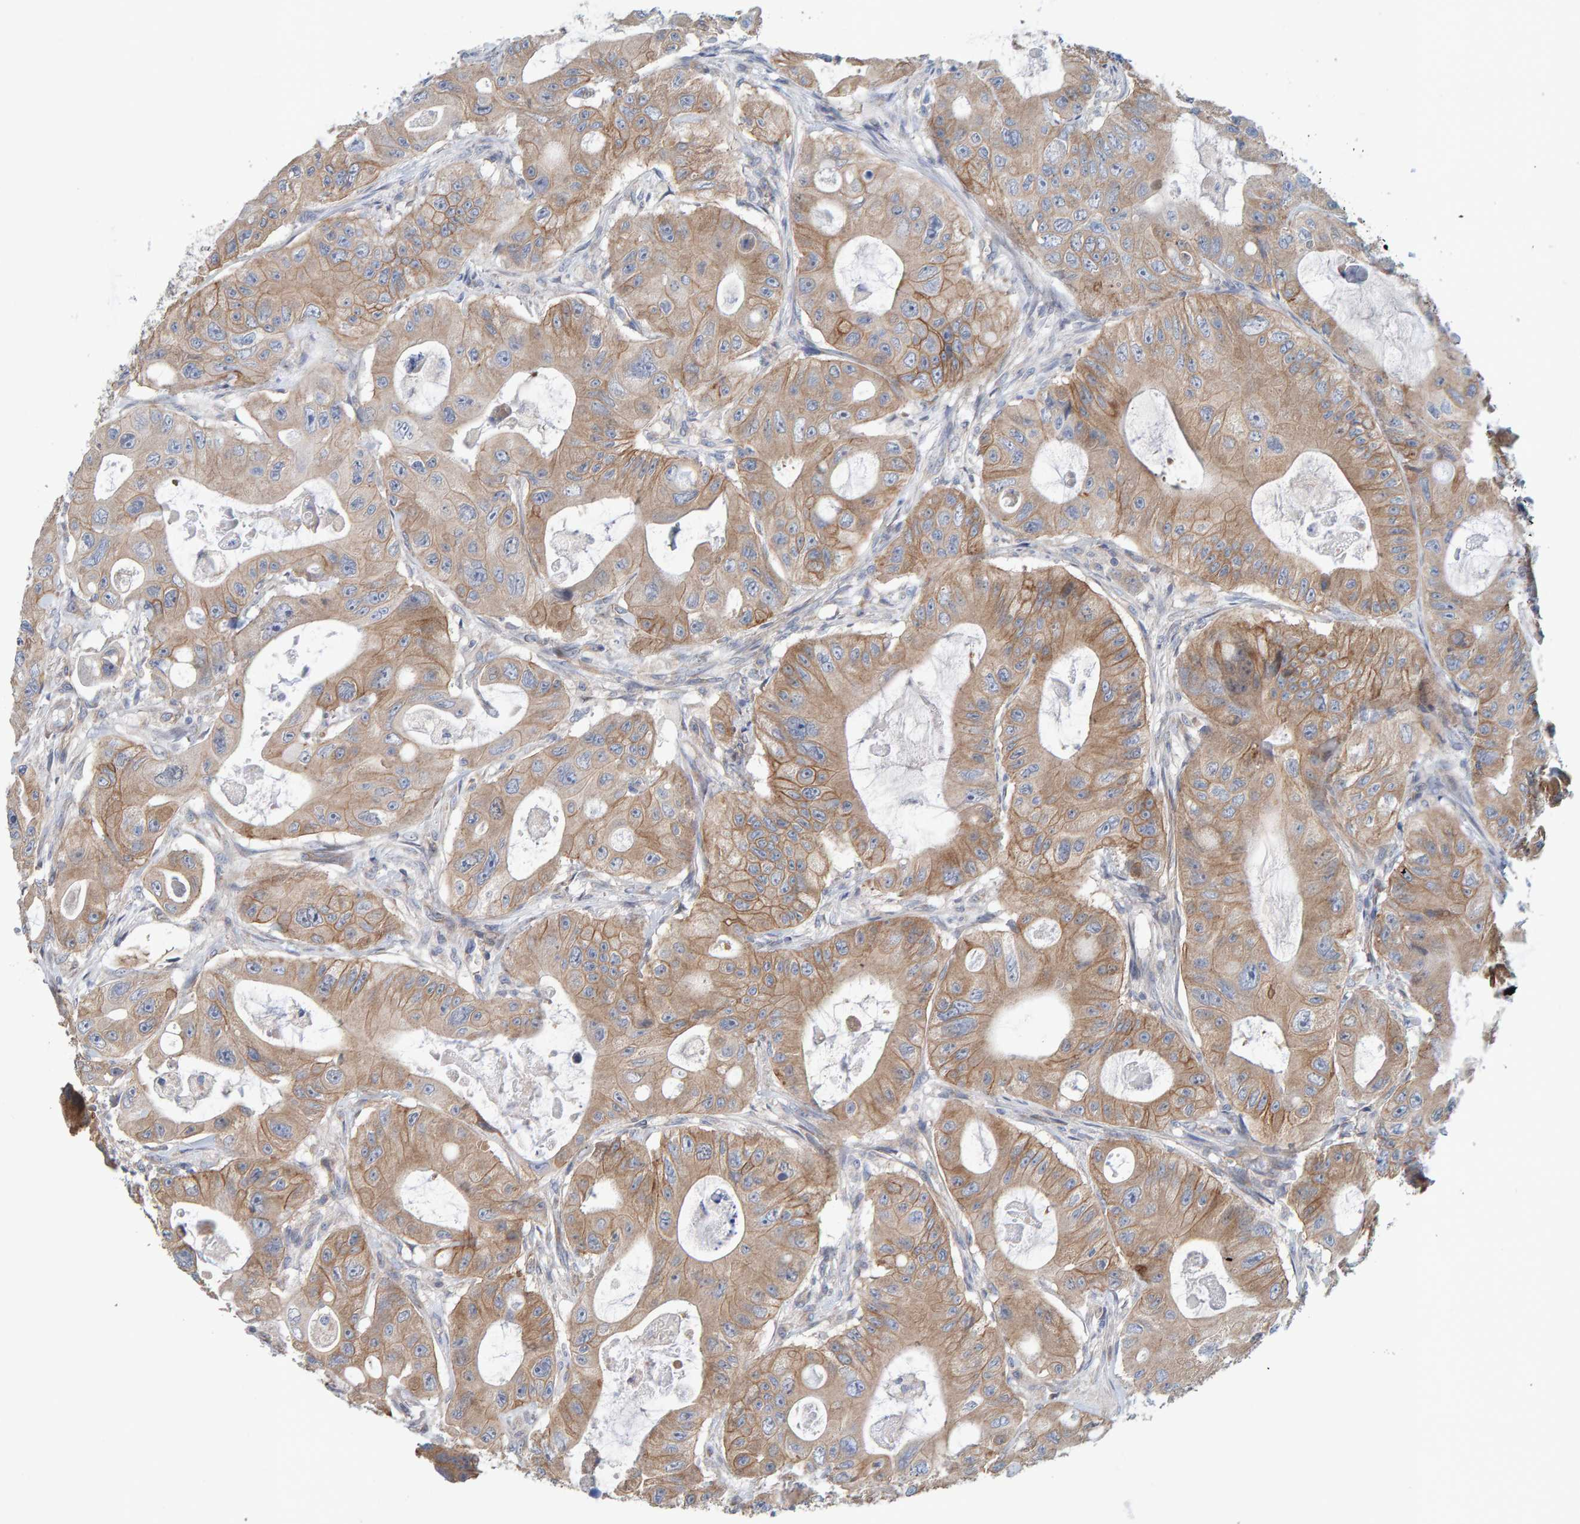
{"staining": {"intensity": "moderate", "quantity": ">75%", "location": "cytoplasmic/membranous"}, "tissue": "colorectal cancer", "cell_type": "Tumor cells", "image_type": "cancer", "snomed": [{"axis": "morphology", "description": "Adenocarcinoma, NOS"}, {"axis": "topography", "description": "Colon"}], "caption": "Adenocarcinoma (colorectal) tissue demonstrates moderate cytoplasmic/membranous positivity in about >75% of tumor cells, visualized by immunohistochemistry.", "gene": "RGP1", "patient": {"sex": "female", "age": 46}}